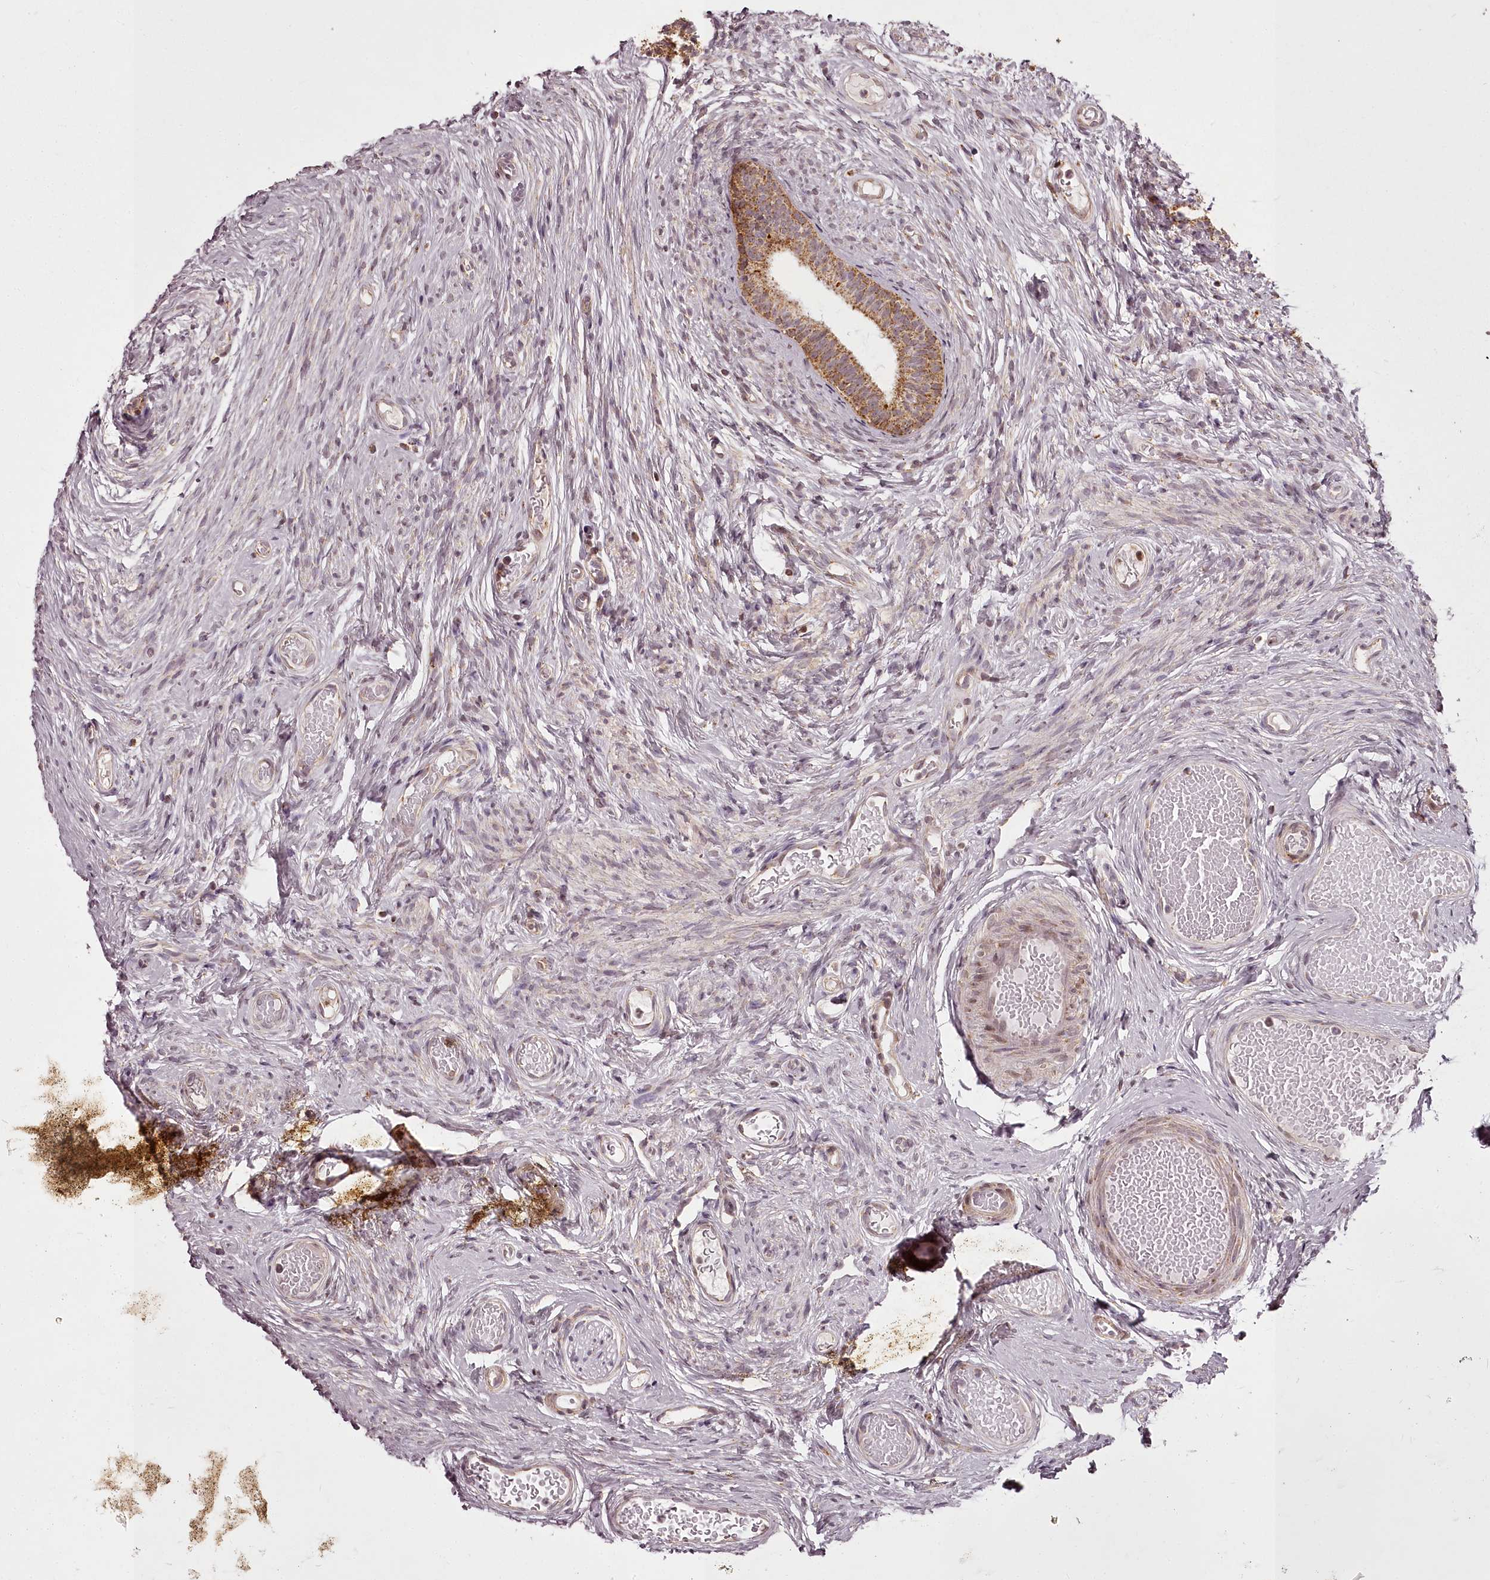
{"staining": {"intensity": "moderate", "quantity": ">75%", "location": "cytoplasmic/membranous"}, "tissue": "epididymis", "cell_type": "Glandular cells", "image_type": "normal", "snomed": [{"axis": "morphology", "description": "Normal tissue, NOS"}, {"axis": "topography", "description": "Epididymis"}], "caption": "IHC staining of normal epididymis, which shows medium levels of moderate cytoplasmic/membranous staining in approximately >75% of glandular cells indicating moderate cytoplasmic/membranous protein staining. The staining was performed using DAB (brown) for protein detection and nuclei were counterstained in hematoxylin (blue).", "gene": "CHCHD2", "patient": {"sex": "male", "age": 9}}